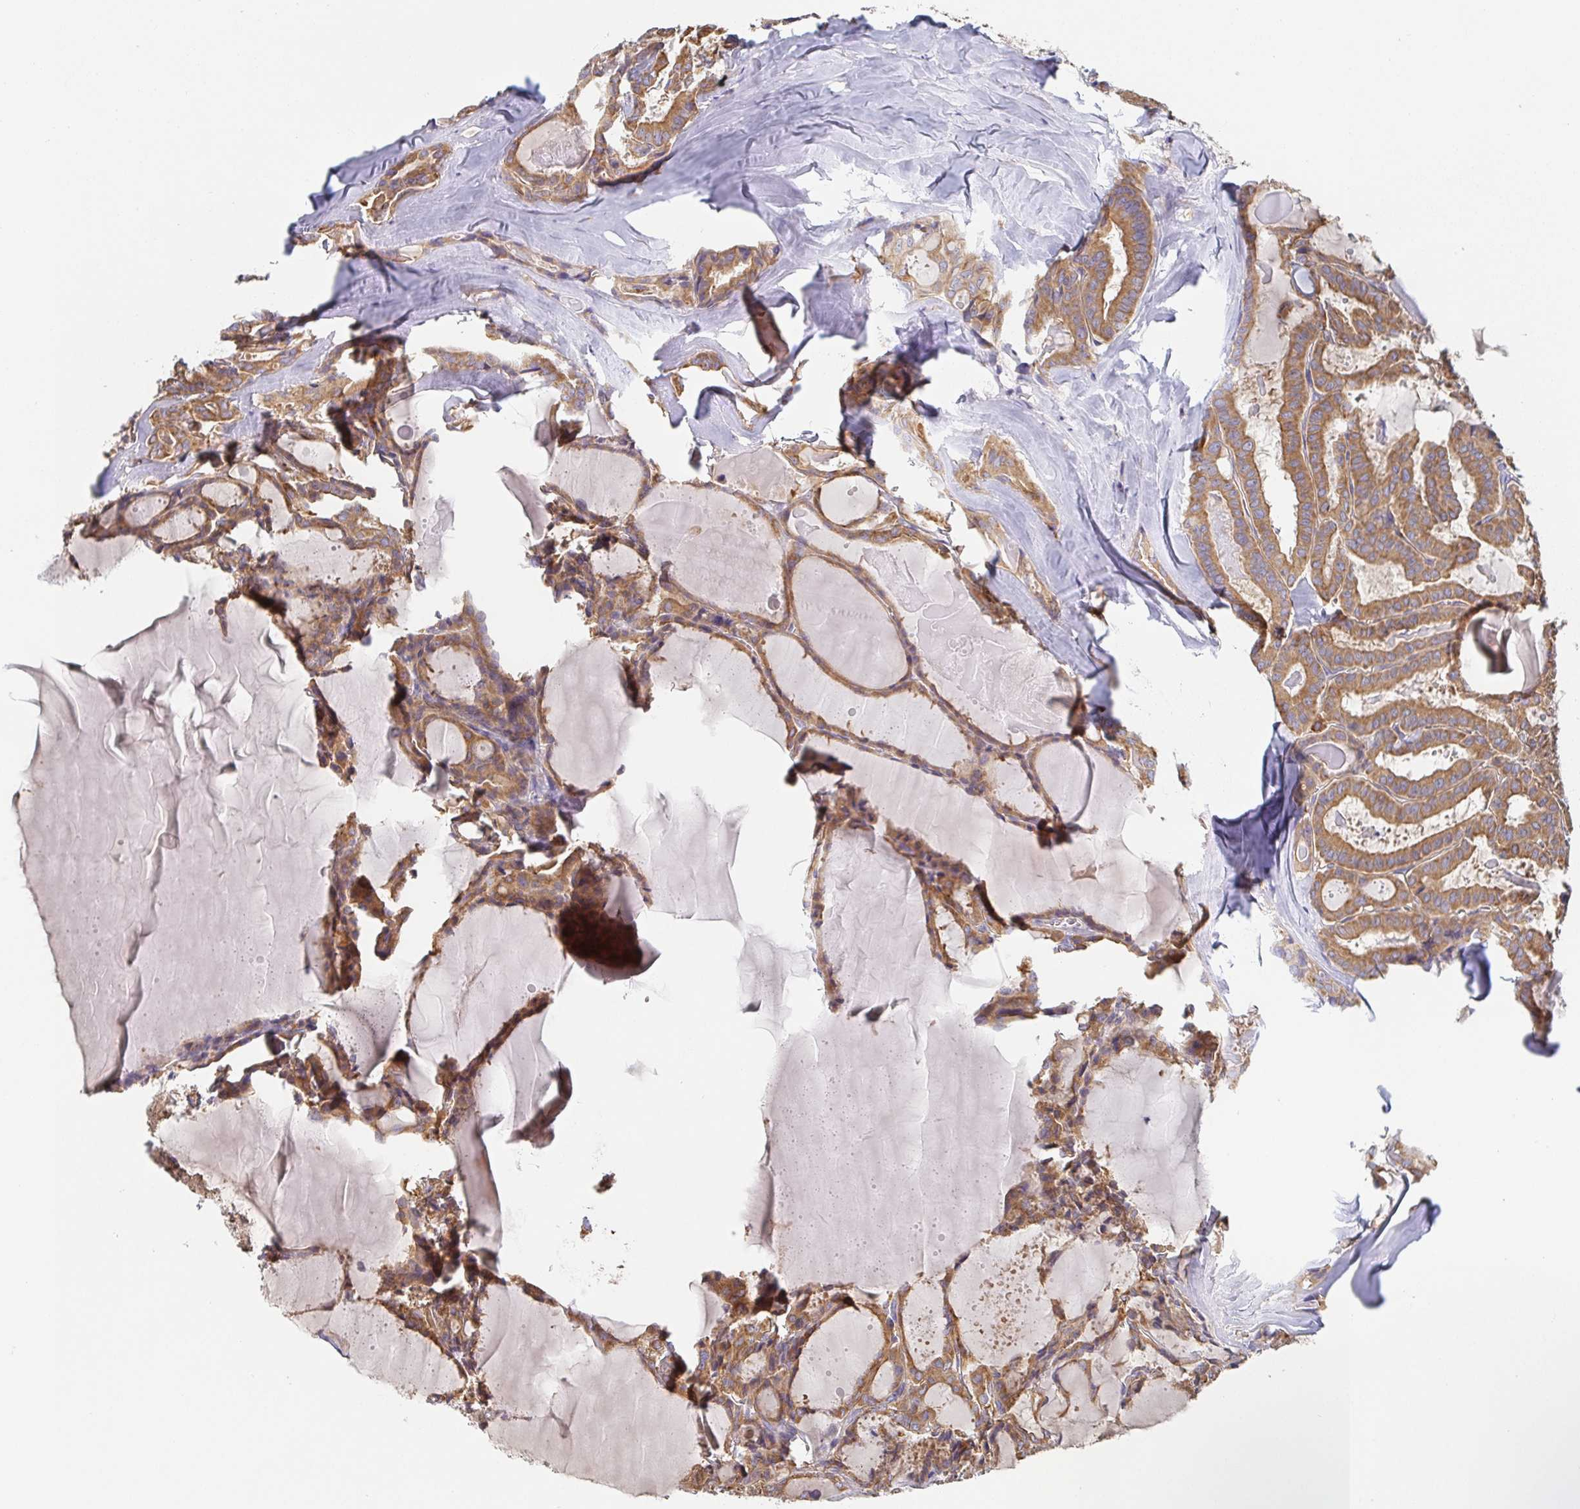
{"staining": {"intensity": "moderate", "quantity": ">75%", "location": "cytoplasmic/membranous"}, "tissue": "thyroid cancer", "cell_type": "Tumor cells", "image_type": "cancer", "snomed": [{"axis": "morphology", "description": "Papillary adenocarcinoma, NOS"}, {"axis": "topography", "description": "Thyroid gland"}], "caption": "Tumor cells exhibit medium levels of moderate cytoplasmic/membranous expression in about >75% of cells in human thyroid cancer (papillary adenocarcinoma).", "gene": "TUFT1", "patient": {"sex": "male", "age": 87}}